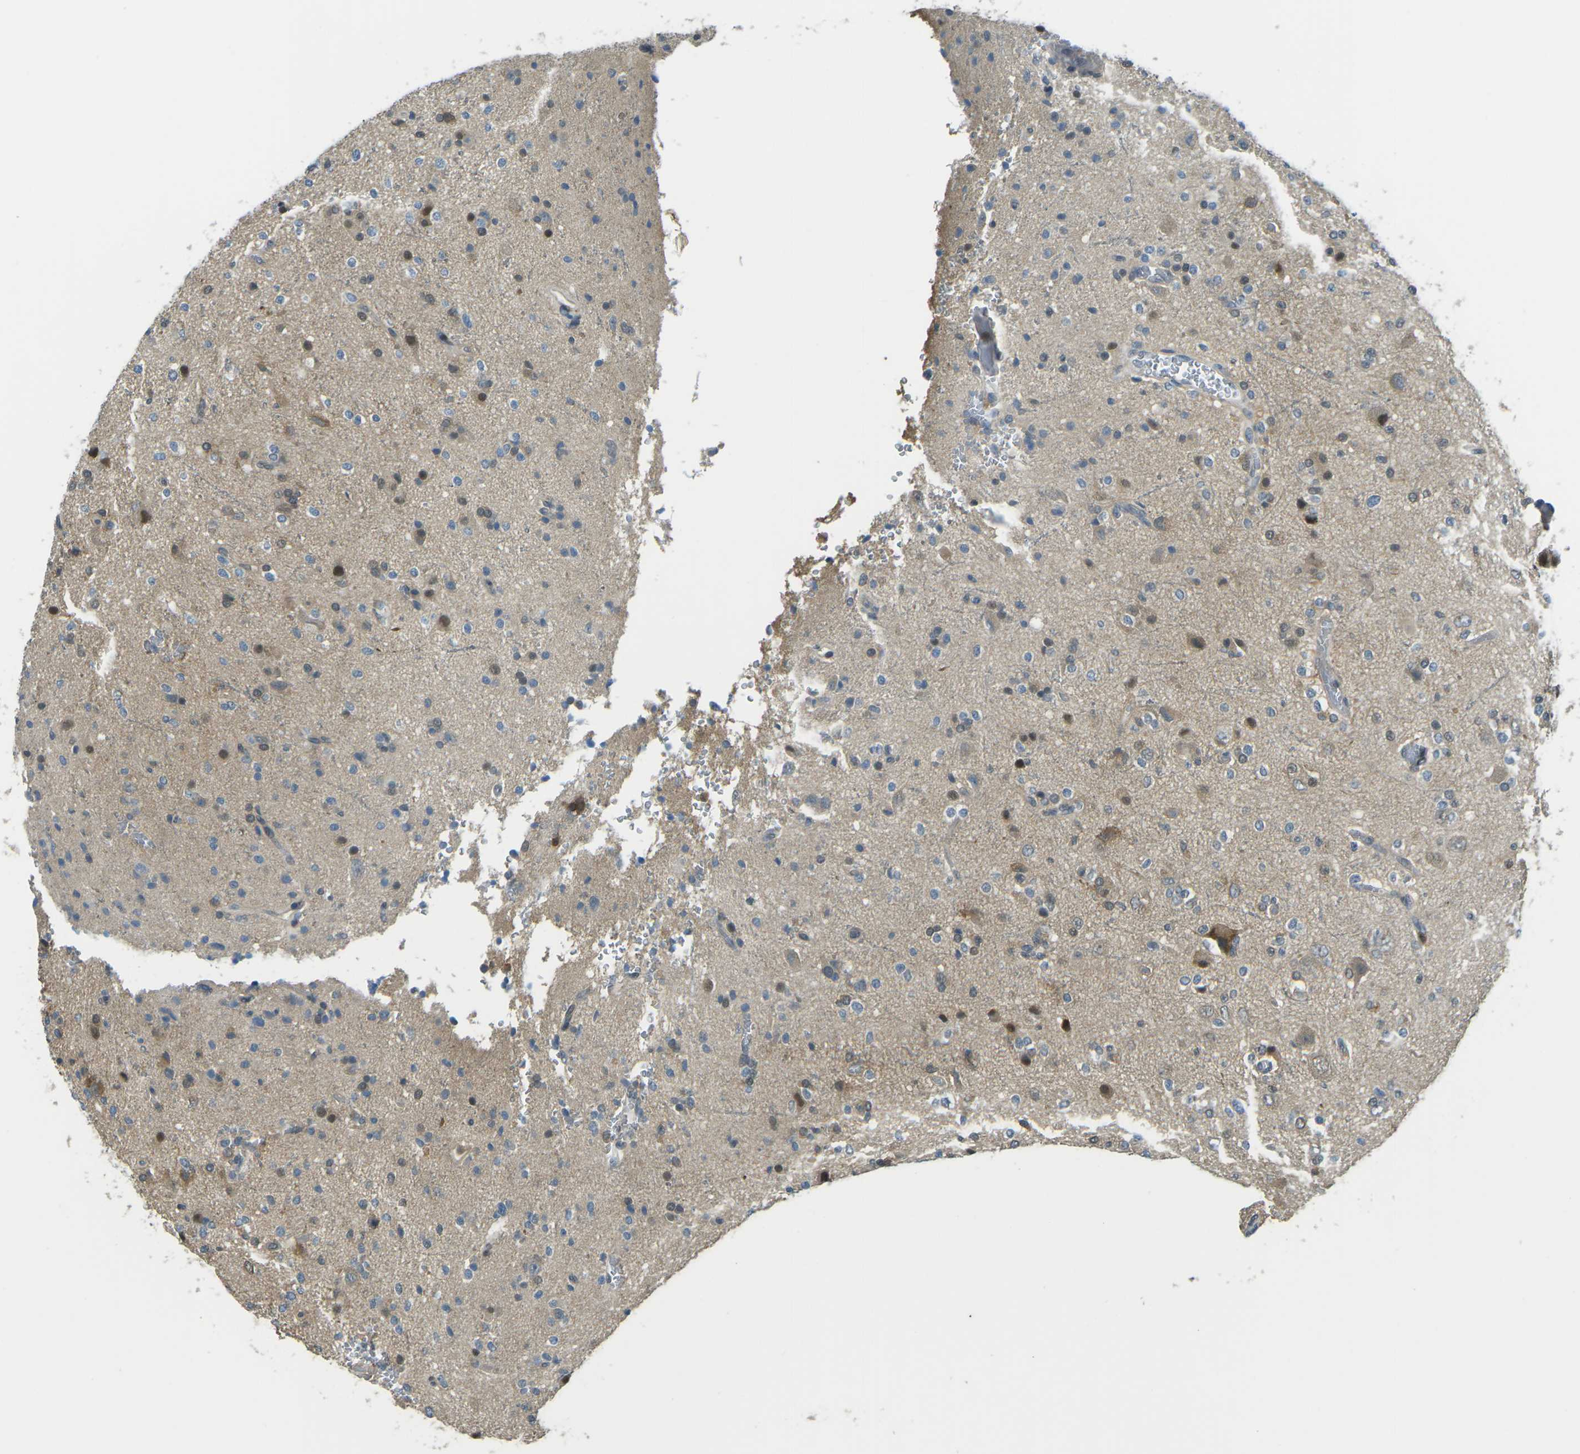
{"staining": {"intensity": "weak", "quantity": "25%-75%", "location": "cytoplasmic/membranous"}, "tissue": "glioma", "cell_type": "Tumor cells", "image_type": "cancer", "snomed": [{"axis": "morphology", "description": "Glioma, malignant, High grade"}, {"axis": "topography", "description": "Brain"}], "caption": "Immunohistochemistry (IHC) (DAB (3,3'-diaminobenzidine)) staining of human glioma demonstrates weak cytoplasmic/membranous protein expression in approximately 25%-75% of tumor cells.", "gene": "PIEZO2", "patient": {"sex": "male", "age": 47}}